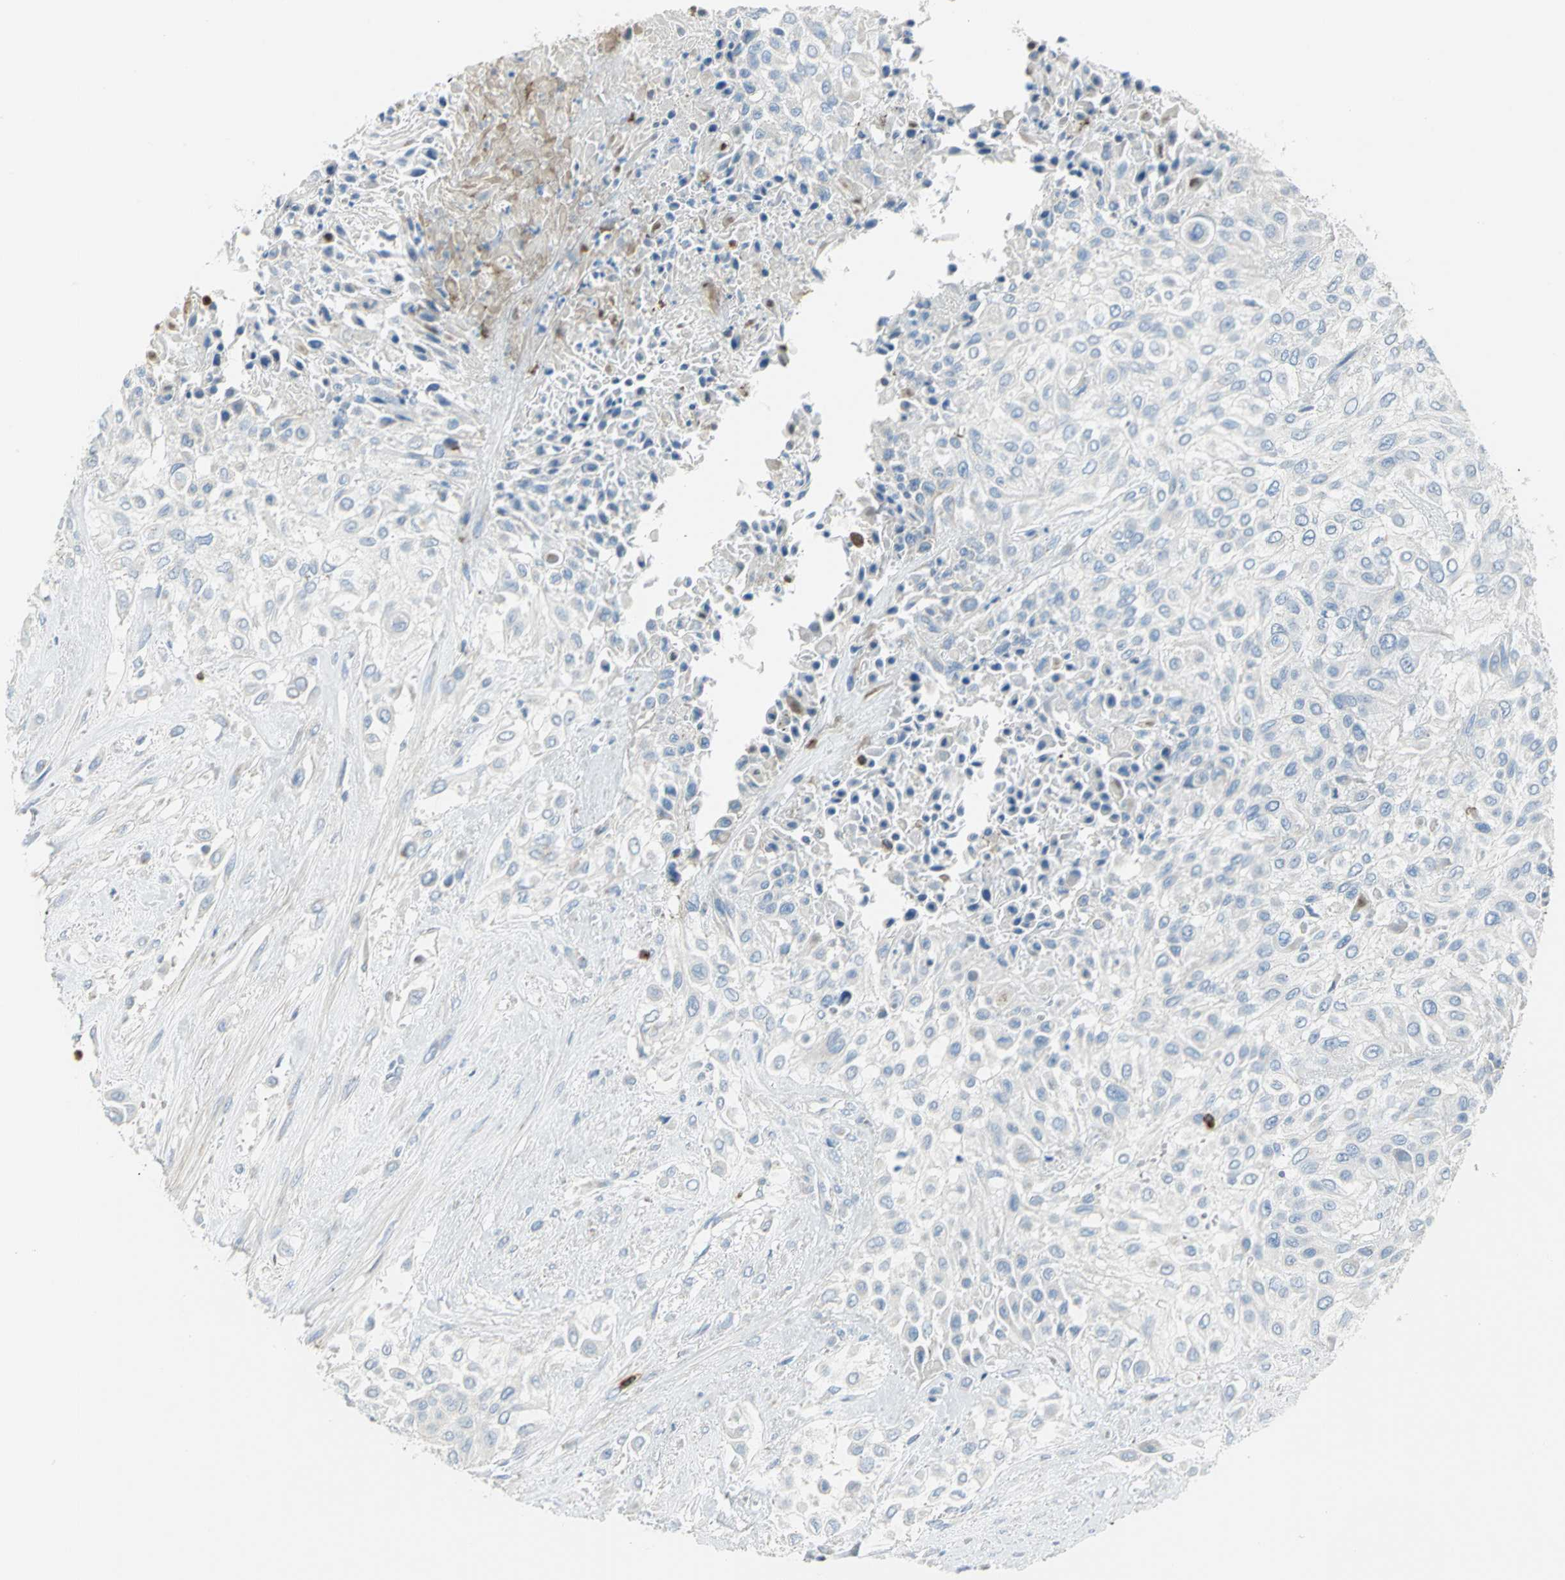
{"staining": {"intensity": "negative", "quantity": "none", "location": "none"}, "tissue": "urothelial cancer", "cell_type": "Tumor cells", "image_type": "cancer", "snomed": [{"axis": "morphology", "description": "Urothelial carcinoma, High grade"}, {"axis": "topography", "description": "Urinary bladder"}], "caption": "High magnification brightfield microscopy of high-grade urothelial carcinoma stained with DAB (brown) and counterstained with hematoxylin (blue): tumor cells show no significant staining.", "gene": "ALOX15", "patient": {"sex": "male", "age": 57}}